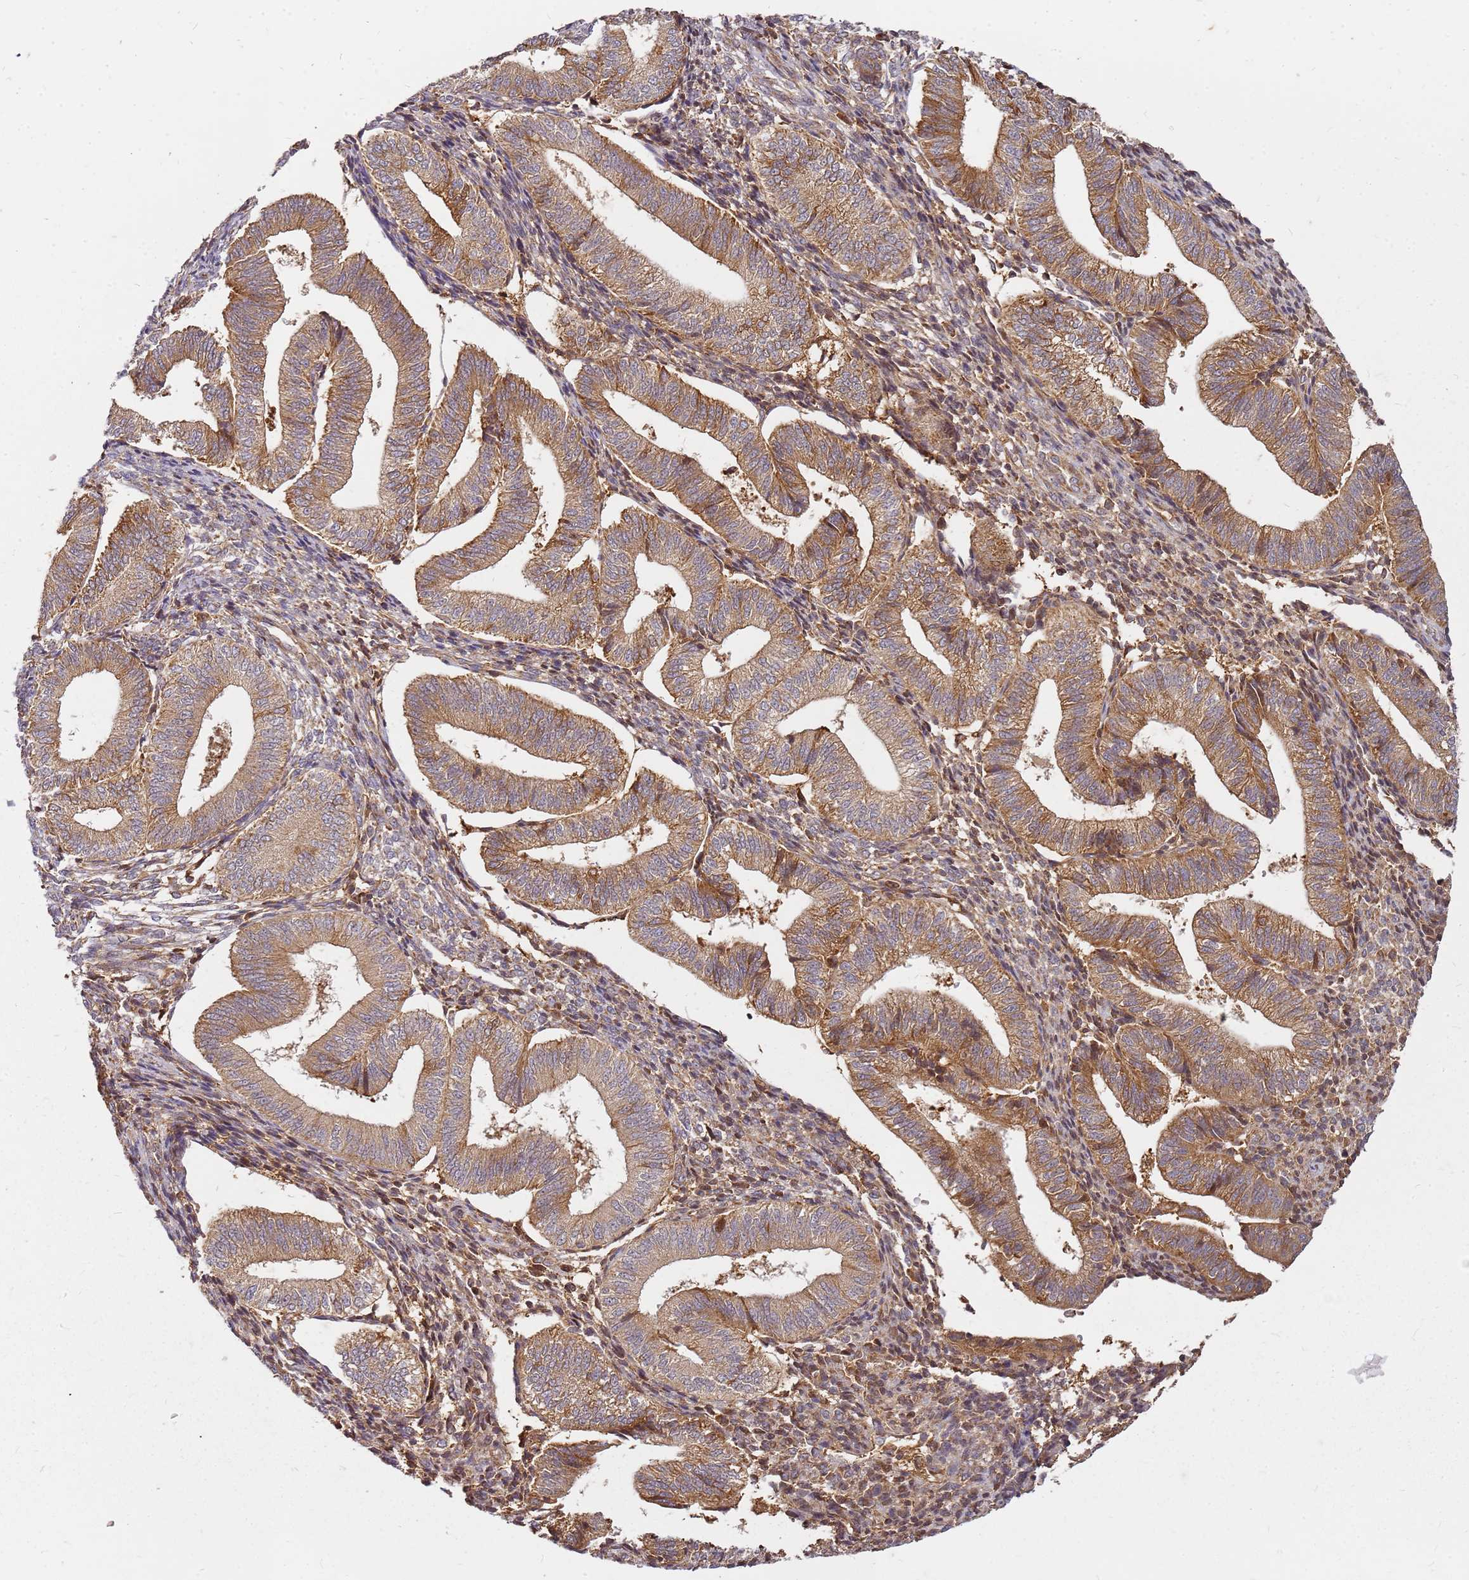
{"staining": {"intensity": "moderate", "quantity": ">75%", "location": "cytoplasmic/membranous"}, "tissue": "endometrium", "cell_type": "Cells in endometrial stroma", "image_type": "normal", "snomed": [{"axis": "morphology", "description": "Normal tissue, NOS"}, {"axis": "topography", "description": "Endometrium"}], "caption": "Cells in endometrial stroma demonstrate medium levels of moderate cytoplasmic/membranous positivity in approximately >75% of cells in normal endometrium.", "gene": "CCDC159", "patient": {"sex": "female", "age": 34}}